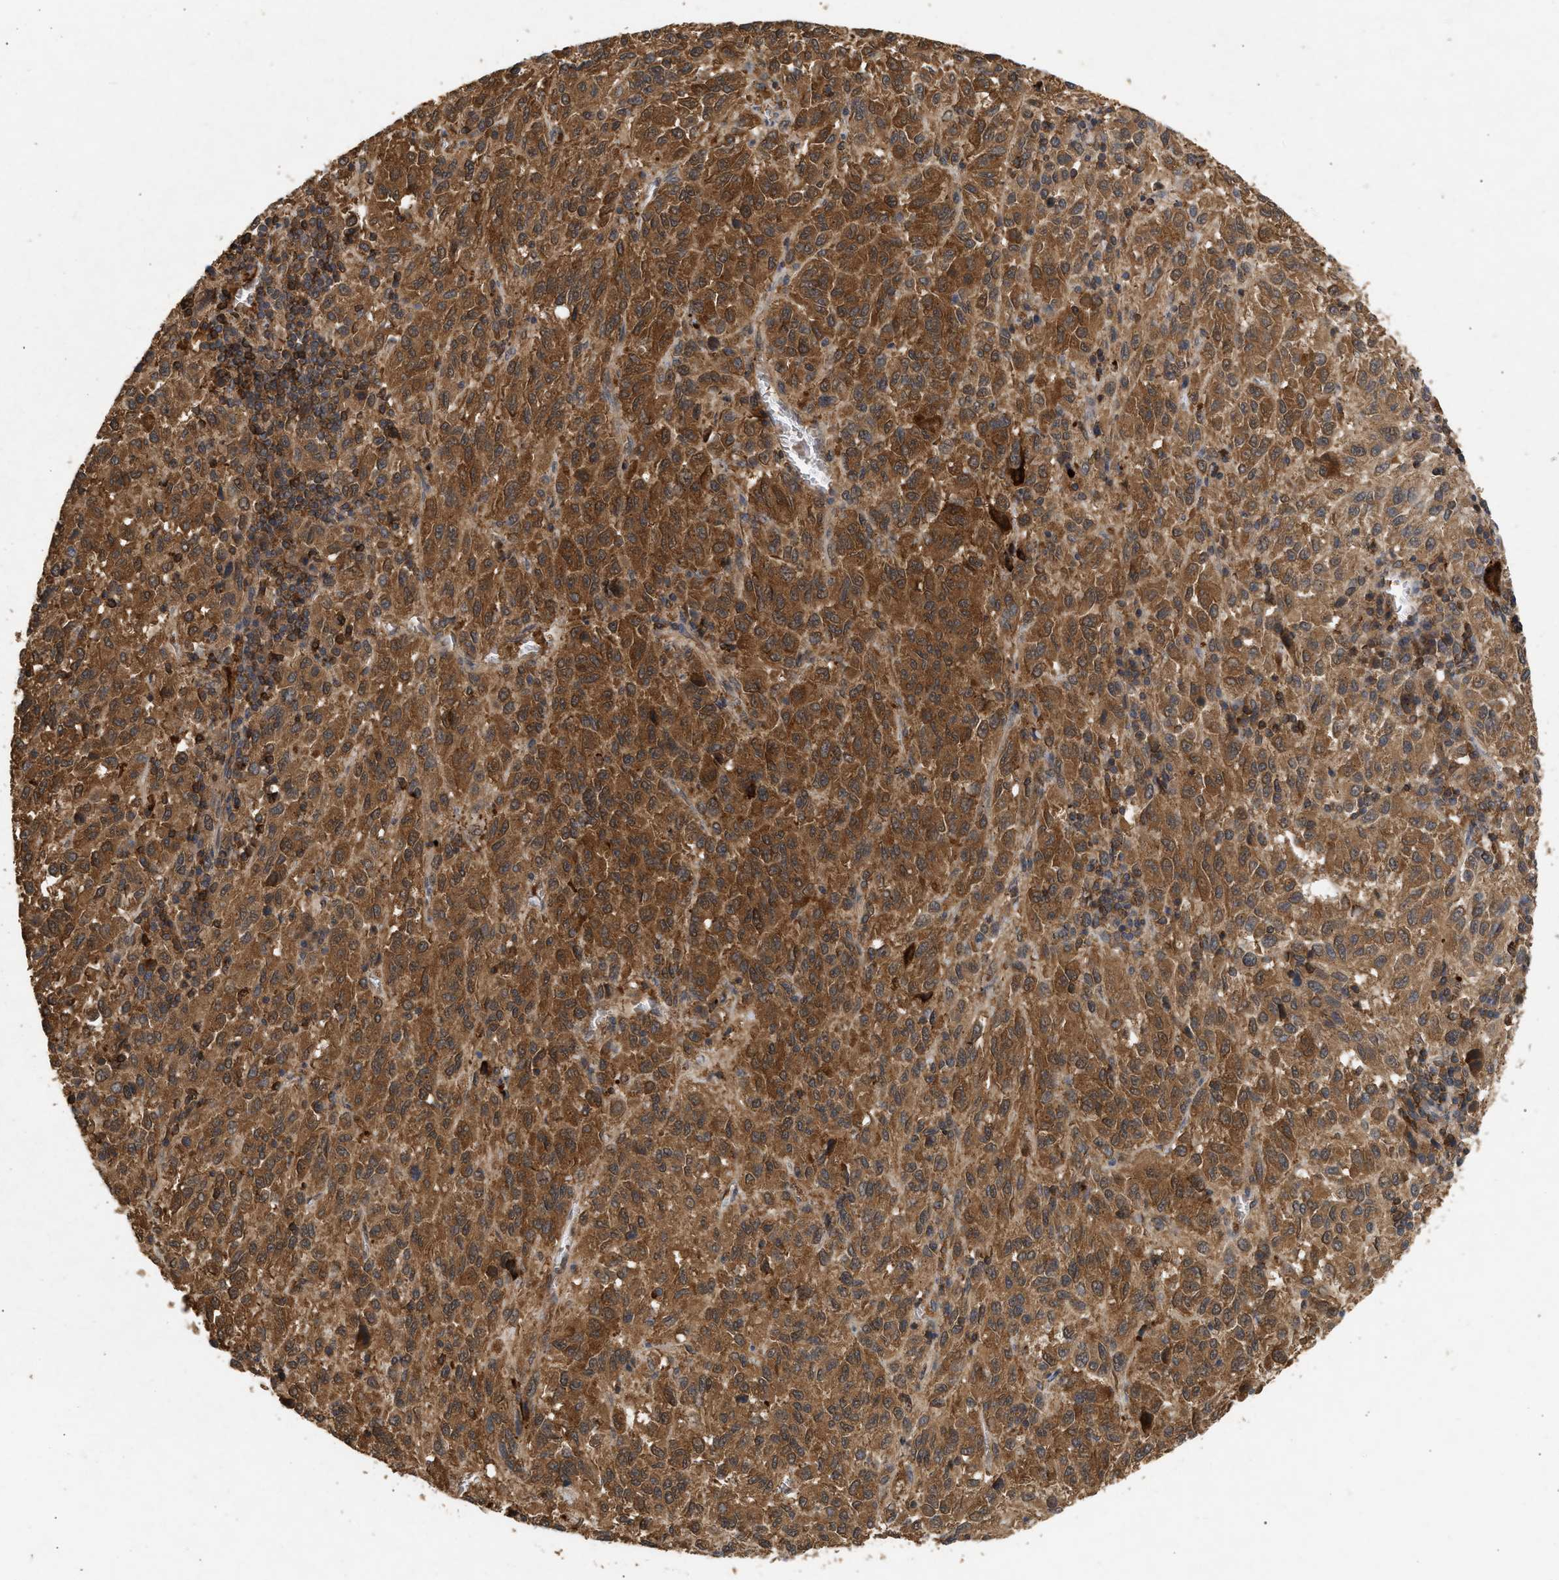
{"staining": {"intensity": "strong", "quantity": ">75%", "location": "cytoplasmic/membranous,nuclear"}, "tissue": "melanoma", "cell_type": "Tumor cells", "image_type": "cancer", "snomed": [{"axis": "morphology", "description": "Malignant melanoma, Metastatic site"}, {"axis": "topography", "description": "Lung"}], "caption": "IHC staining of melanoma, which exhibits high levels of strong cytoplasmic/membranous and nuclear staining in approximately >75% of tumor cells indicating strong cytoplasmic/membranous and nuclear protein expression. The staining was performed using DAB (3,3'-diaminobenzidine) (brown) for protein detection and nuclei were counterstained in hematoxylin (blue).", "gene": "FITM1", "patient": {"sex": "male", "age": 64}}